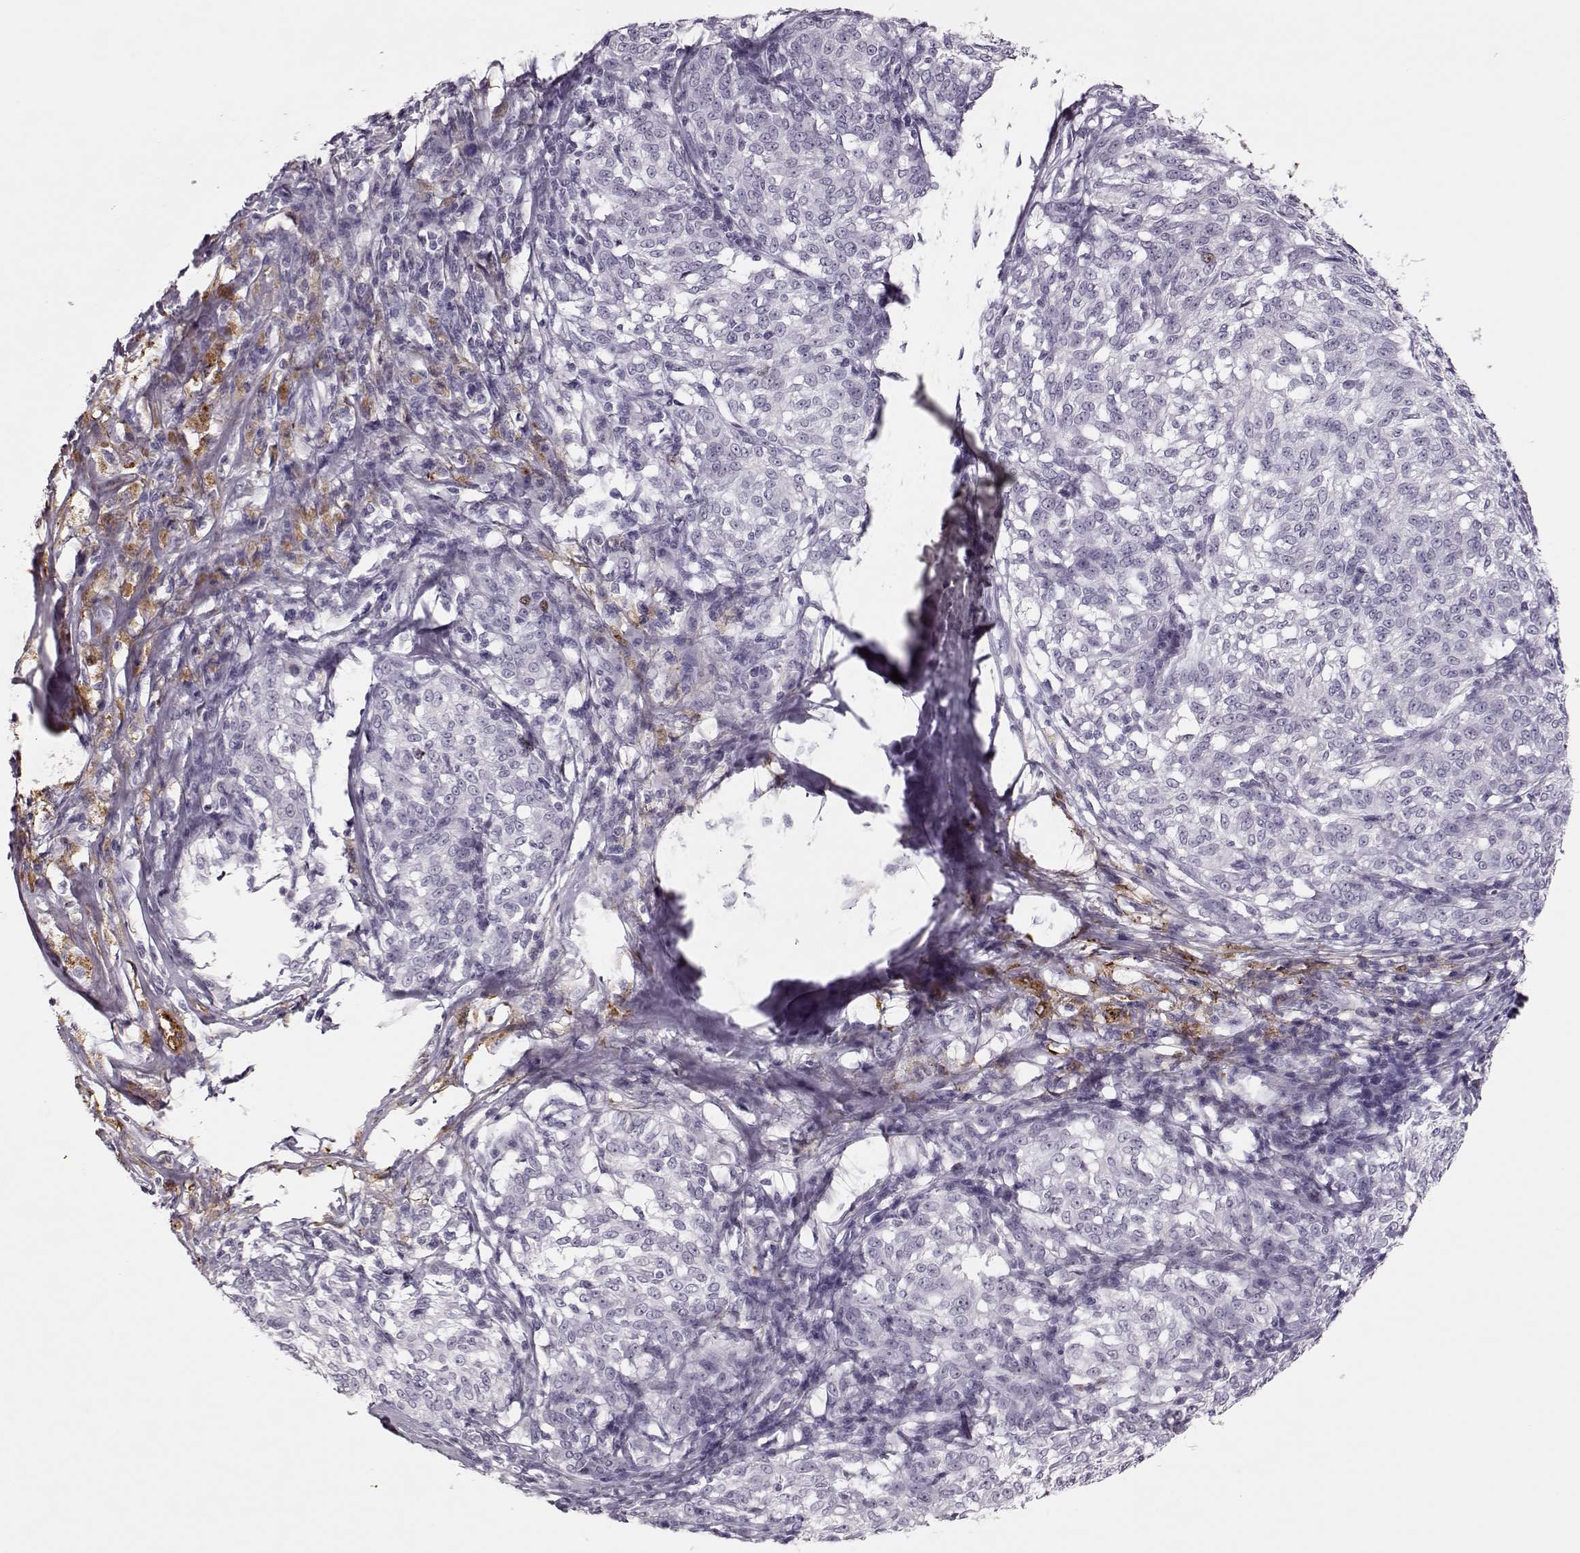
{"staining": {"intensity": "negative", "quantity": "none", "location": "none"}, "tissue": "melanoma", "cell_type": "Tumor cells", "image_type": "cancer", "snomed": [{"axis": "morphology", "description": "Malignant melanoma, NOS"}, {"axis": "topography", "description": "Skin"}], "caption": "There is no significant expression in tumor cells of malignant melanoma.", "gene": "SGO1", "patient": {"sex": "female", "age": 72}}